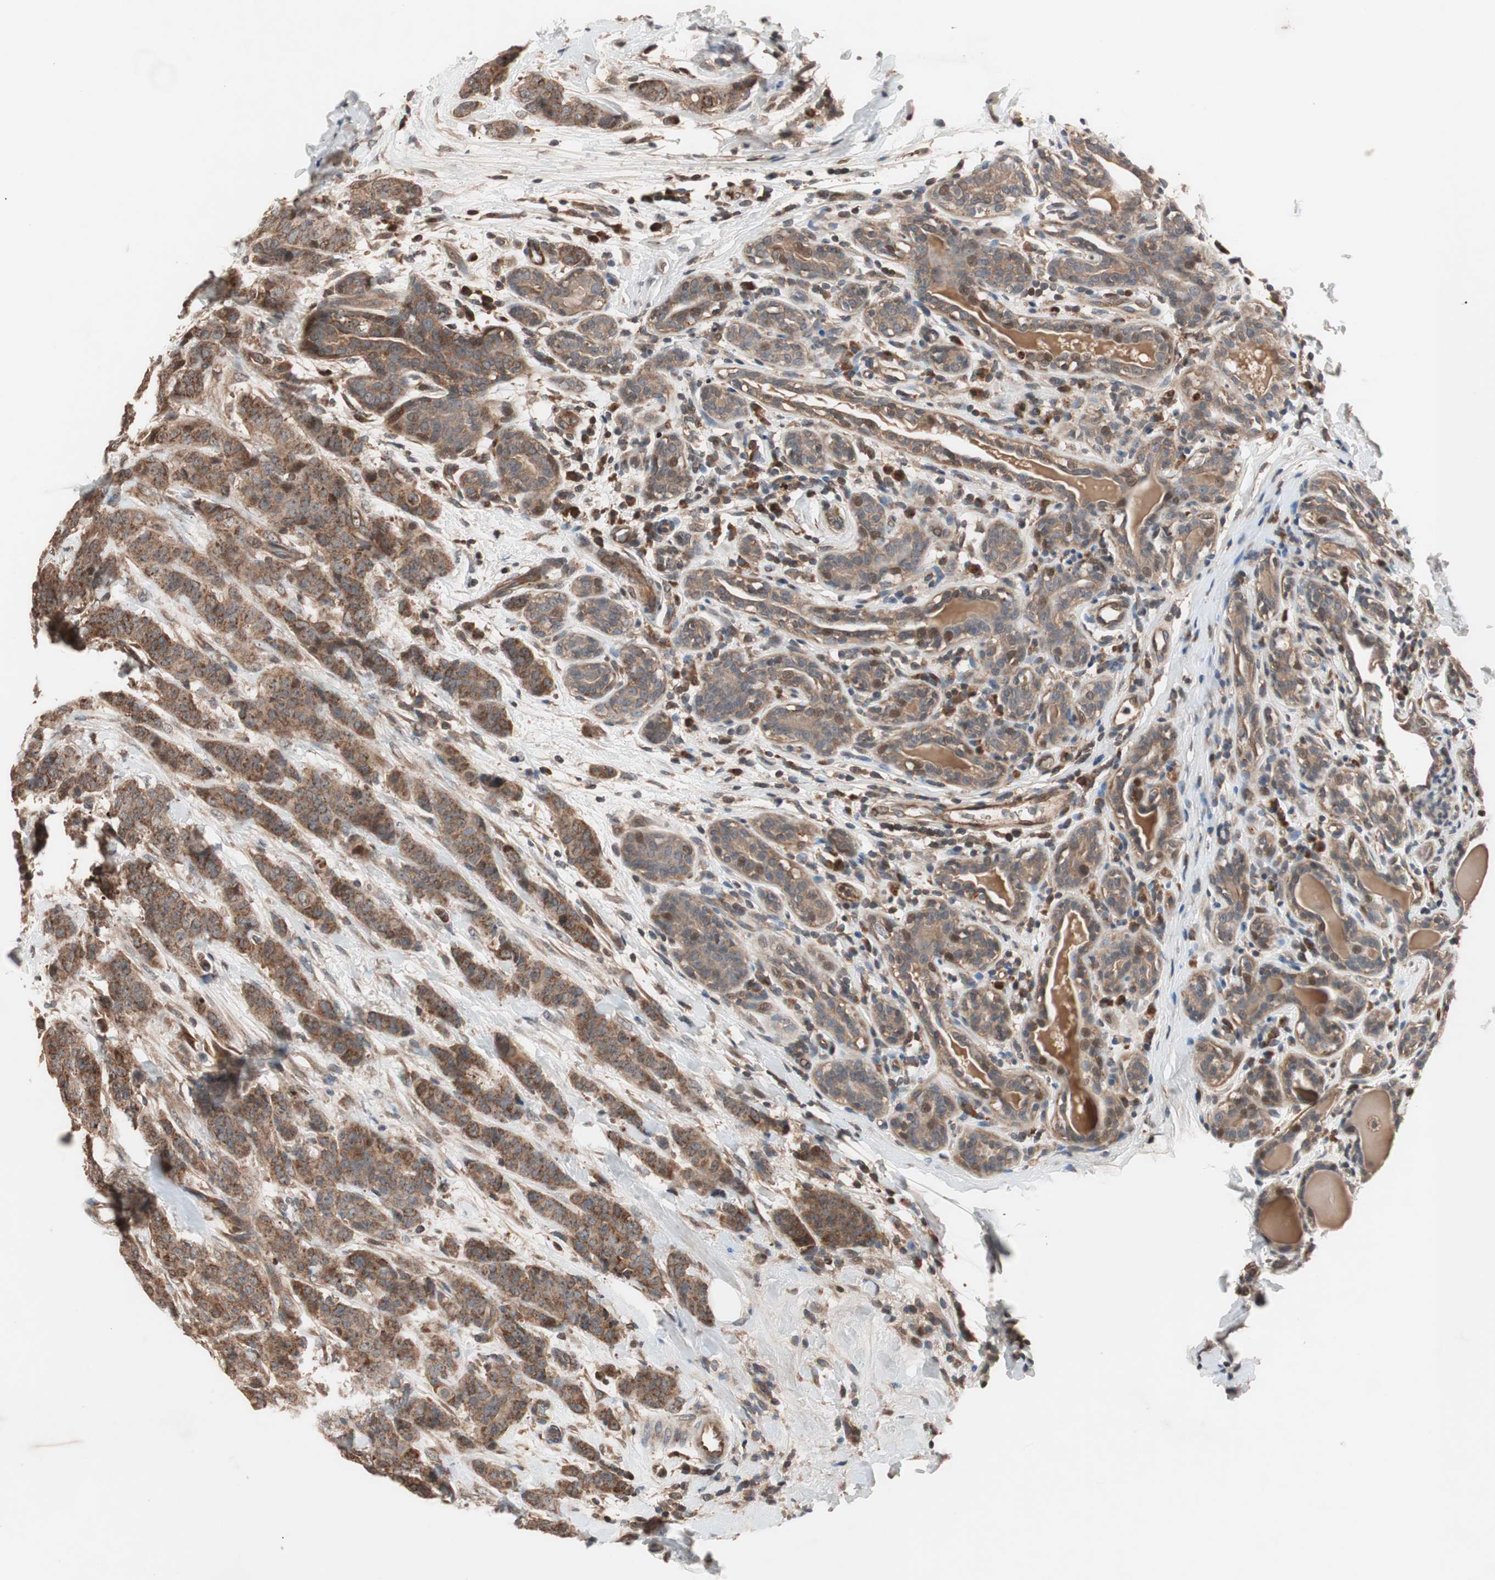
{"staining": {"intensity": "strong", "quantity": ">75%", "location": "cytoplasmic/membranous"}, "tissue": "breast cancer", "cell_type": "Tumor cells", "image_type": "cancer", "snomed": [{"axis": "morphology", "description": "Duct carcinoma"}, {"axis": "topography", "description": "Breast"}], "caption": "The histopathology image demonstrates a brown stain indicating the presence of a protein in the cytoplasmic/membranous of tumor cells in breast cancer.", "gene": "NF2", "patient": {"sex": "female", "age": 40}}